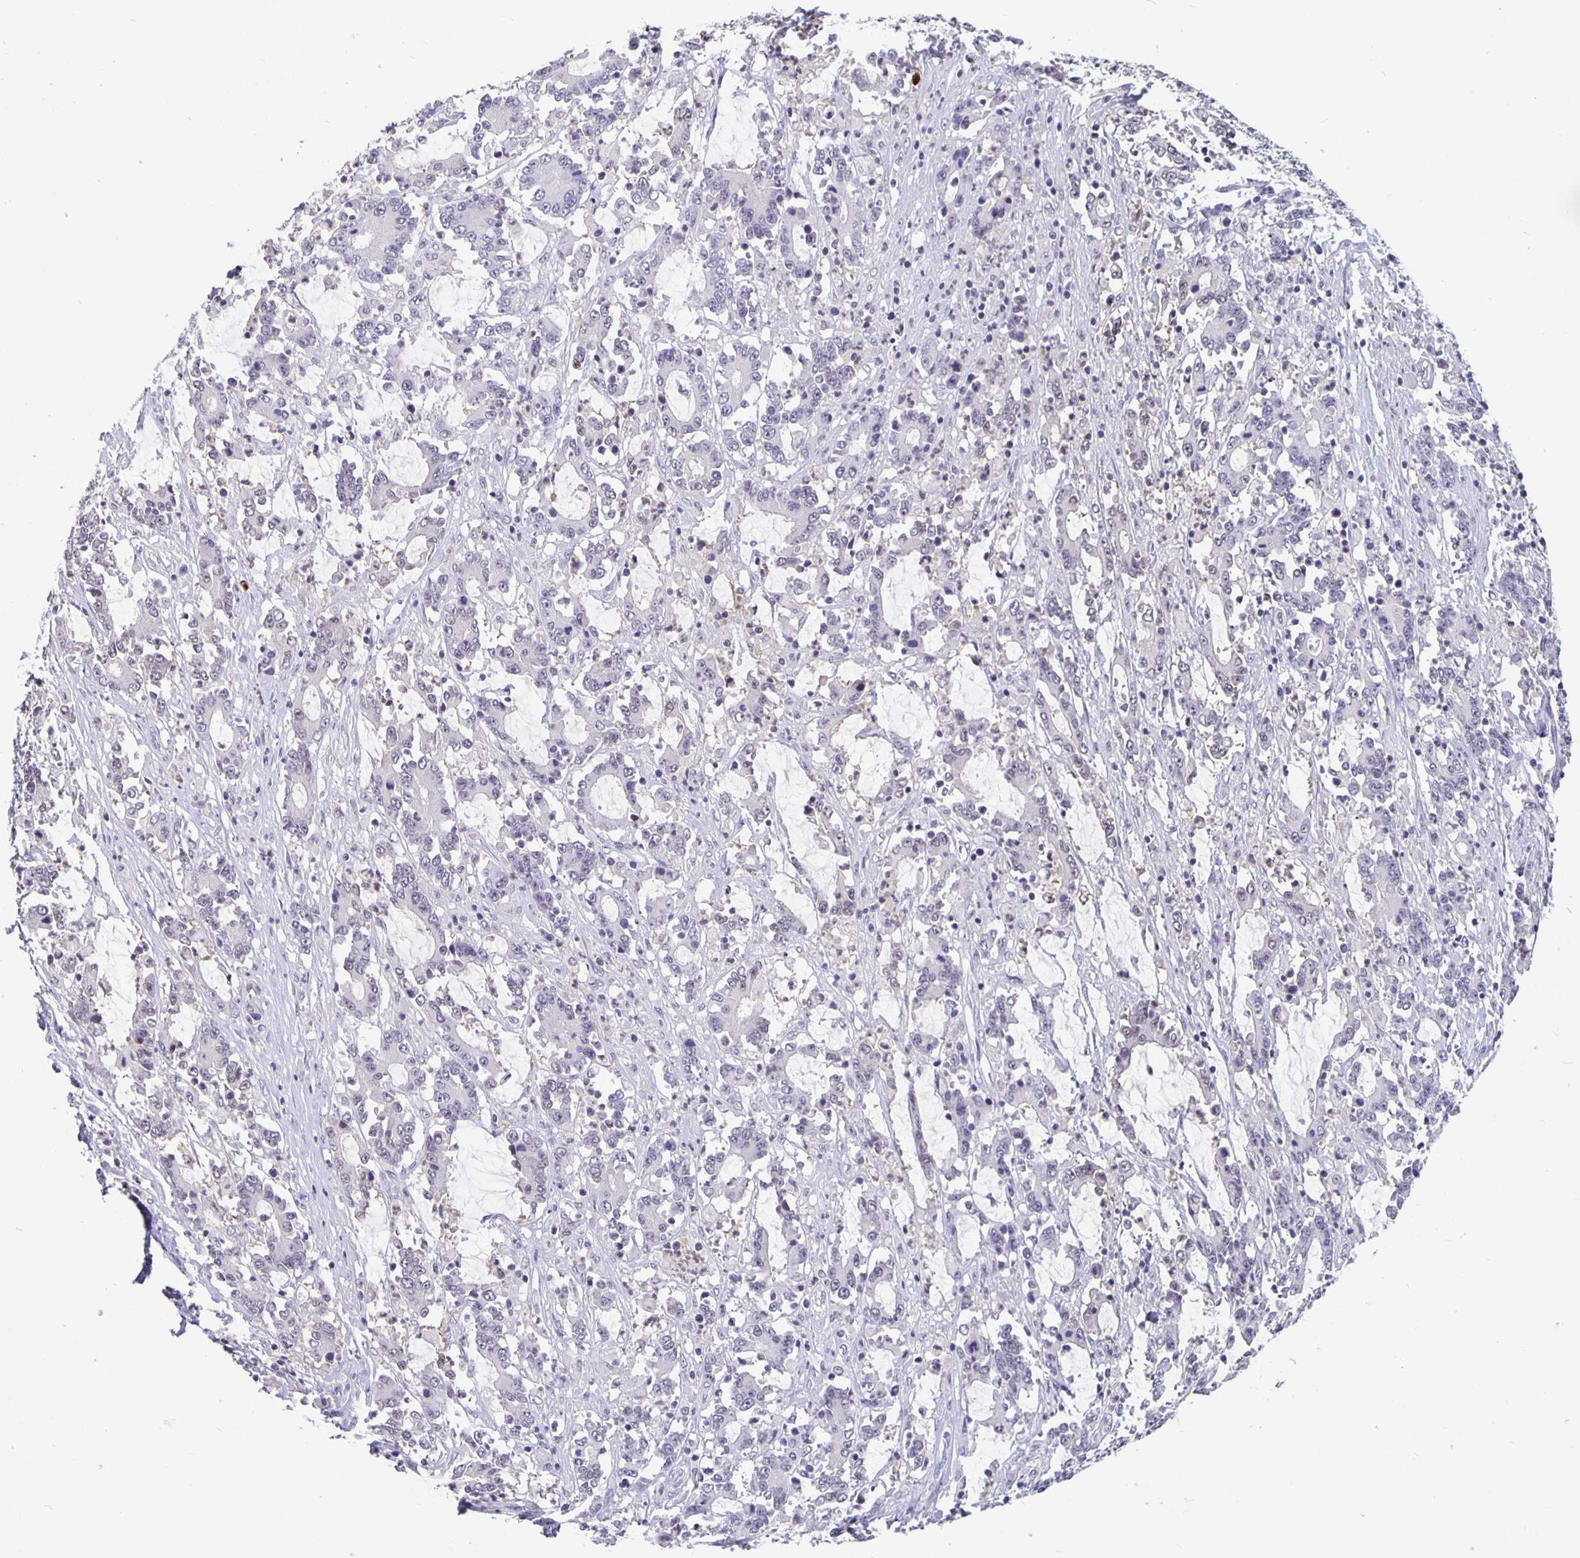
{"staining": {"intensity": "negative", "quantity": "none", "location": "none"}, "tissue": "stomach cancer", "cell_type": "Tumor cells", "image_type": "cancer", "snomed": [{"axis": "morphology", "description": "Adenocarcinoma, NOS"}, {"axis": "topography", "description": "Stomach, upper"}], "caption": "High power microscopy photomicrograph of an IHC micrograph of stomach cancer (adenocarcinoma), revealing no significant staining in tumor cells.", "gene": "ZNF691", "patient": {"sex": "male", "age": 68}}